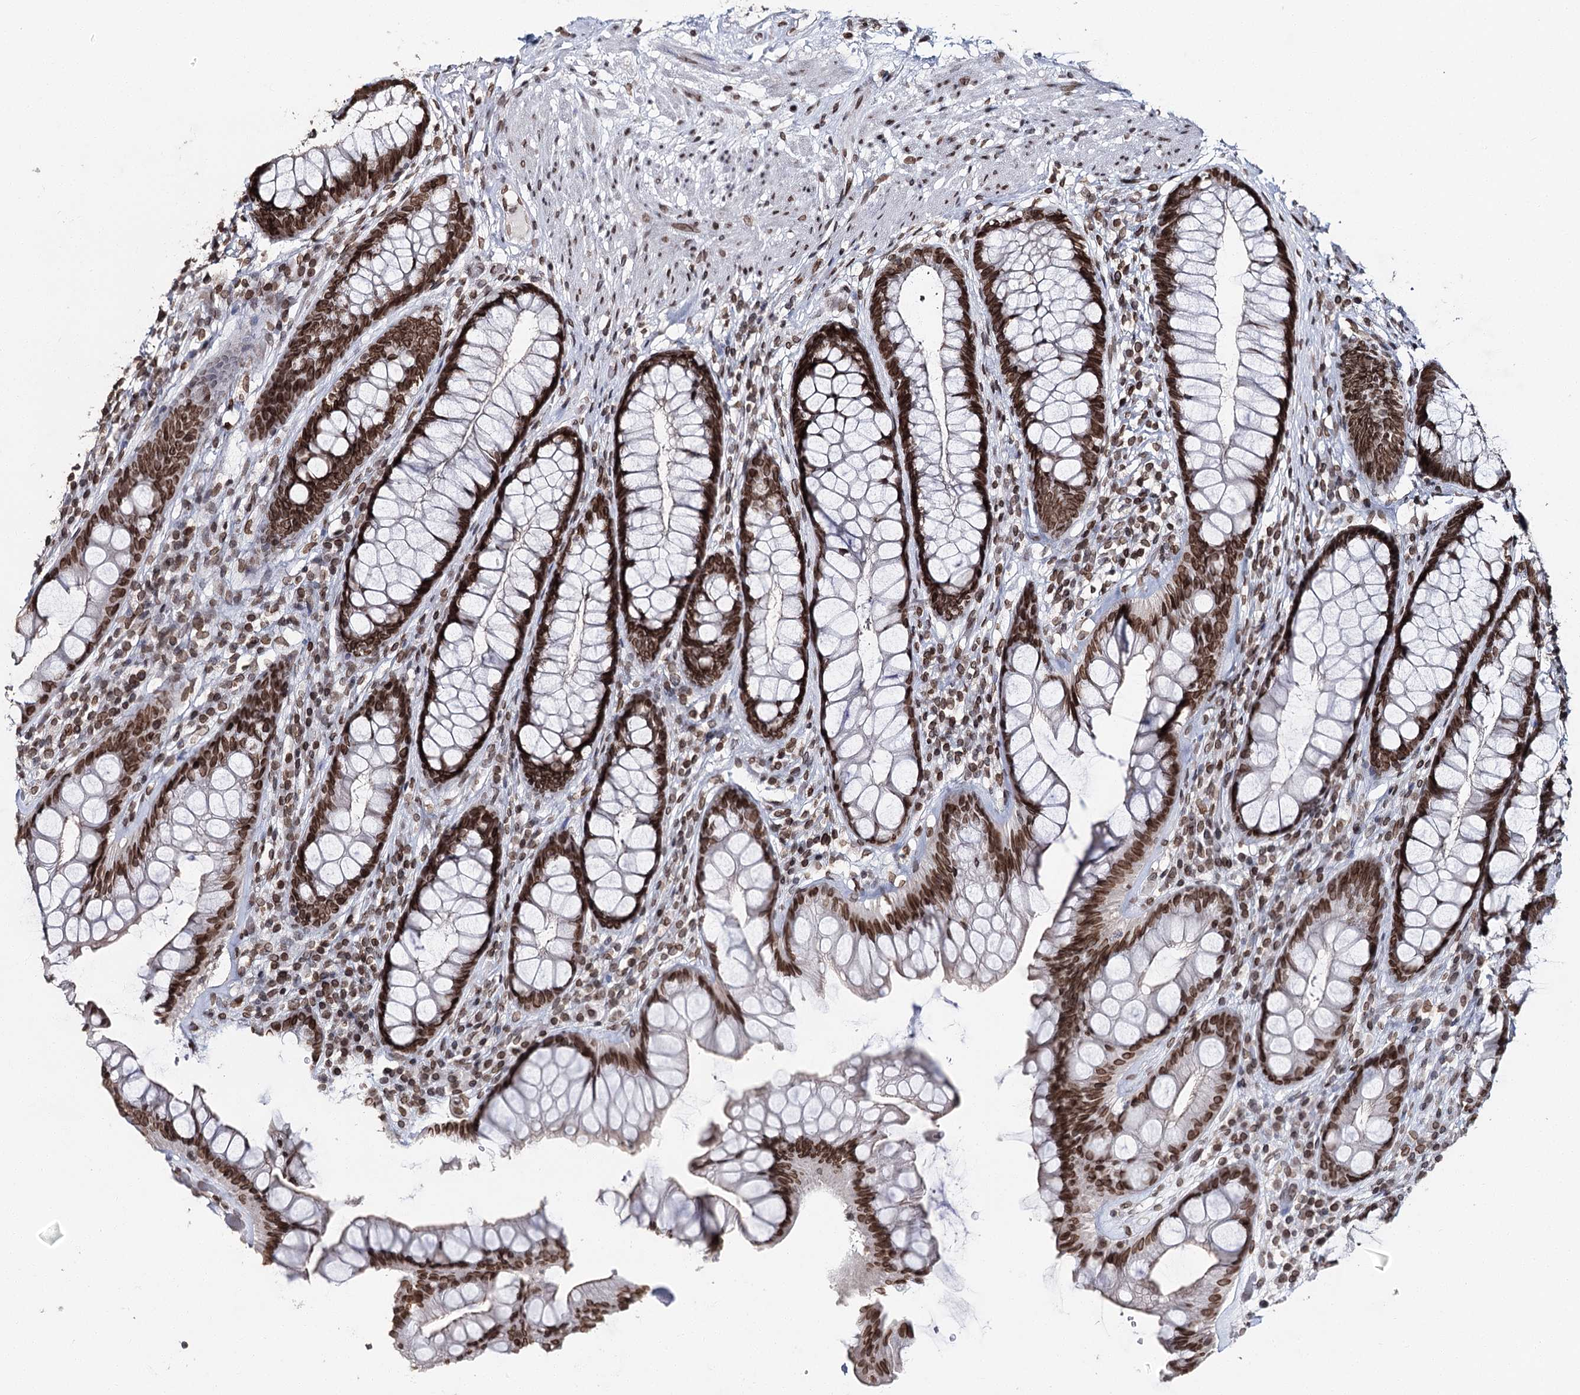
{"staining": {"intensity": "strong", "quantity": ">75%", "location": "cytoplasmic/membranous,nuclear"}, "tissue": "rectum", "cell_type": "Glandular cells", "image_type": "normal", "snomed": [{"axis": "morphology", "description": "Normal tissue, NOS"}, {"axis": "topography", "description": "Rectum"}], "caption": "Immunohistochemistry (IHC) image of normal rectum: human rectum stained using immunohistochemistry exhibits high levels of strong protein expression localized specifically in the cytoplasmic/membranous,nuclear of glandular cells, appearing as a cytoplasmic/membranous,nuclear brown color.", "gene": "KIAA0930", "patient": {"sex": "male", "age": 74}}